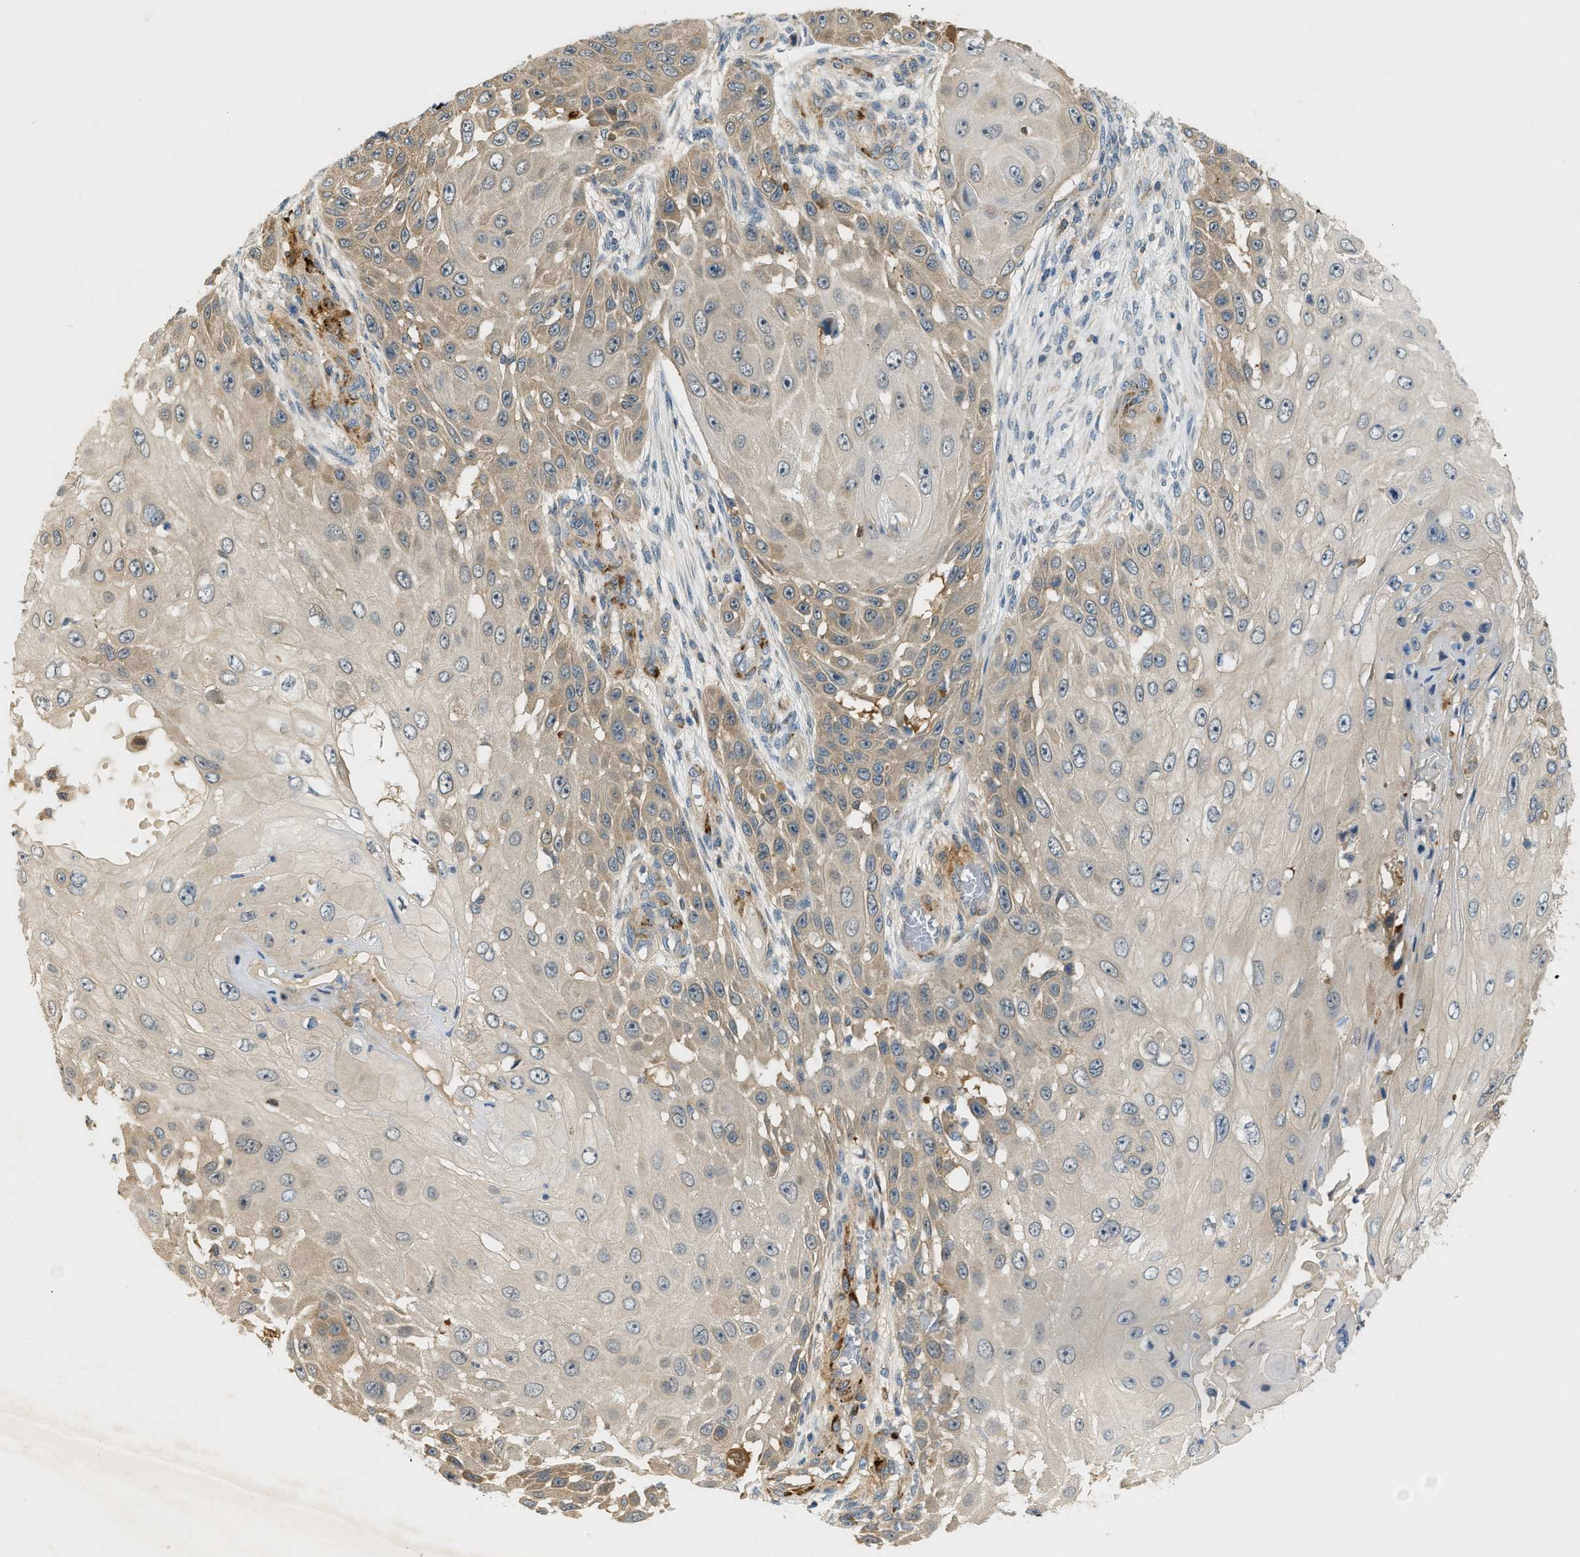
{"staining": {"intensity": "weak", "quantity": ">75%", "location": "cytoplasmic/membranous"}, "tissue": "skin cancer", "cell_type": "Tumor cells", "image_type": "cancer", "snomed": [{"axis": "morphology", "description": "Squamous cell carcinoma, NOS"}, {"axis": "topography", "description": "Skin"}], "caption": "Weak cytoplasmic/membranous protein expression is appreciated in approximately >75% of tumor cells in skin cancer (squamous cell carcinoma).", "gene": "PDCL3", "patient": {"sex": "female", "age": 44}}